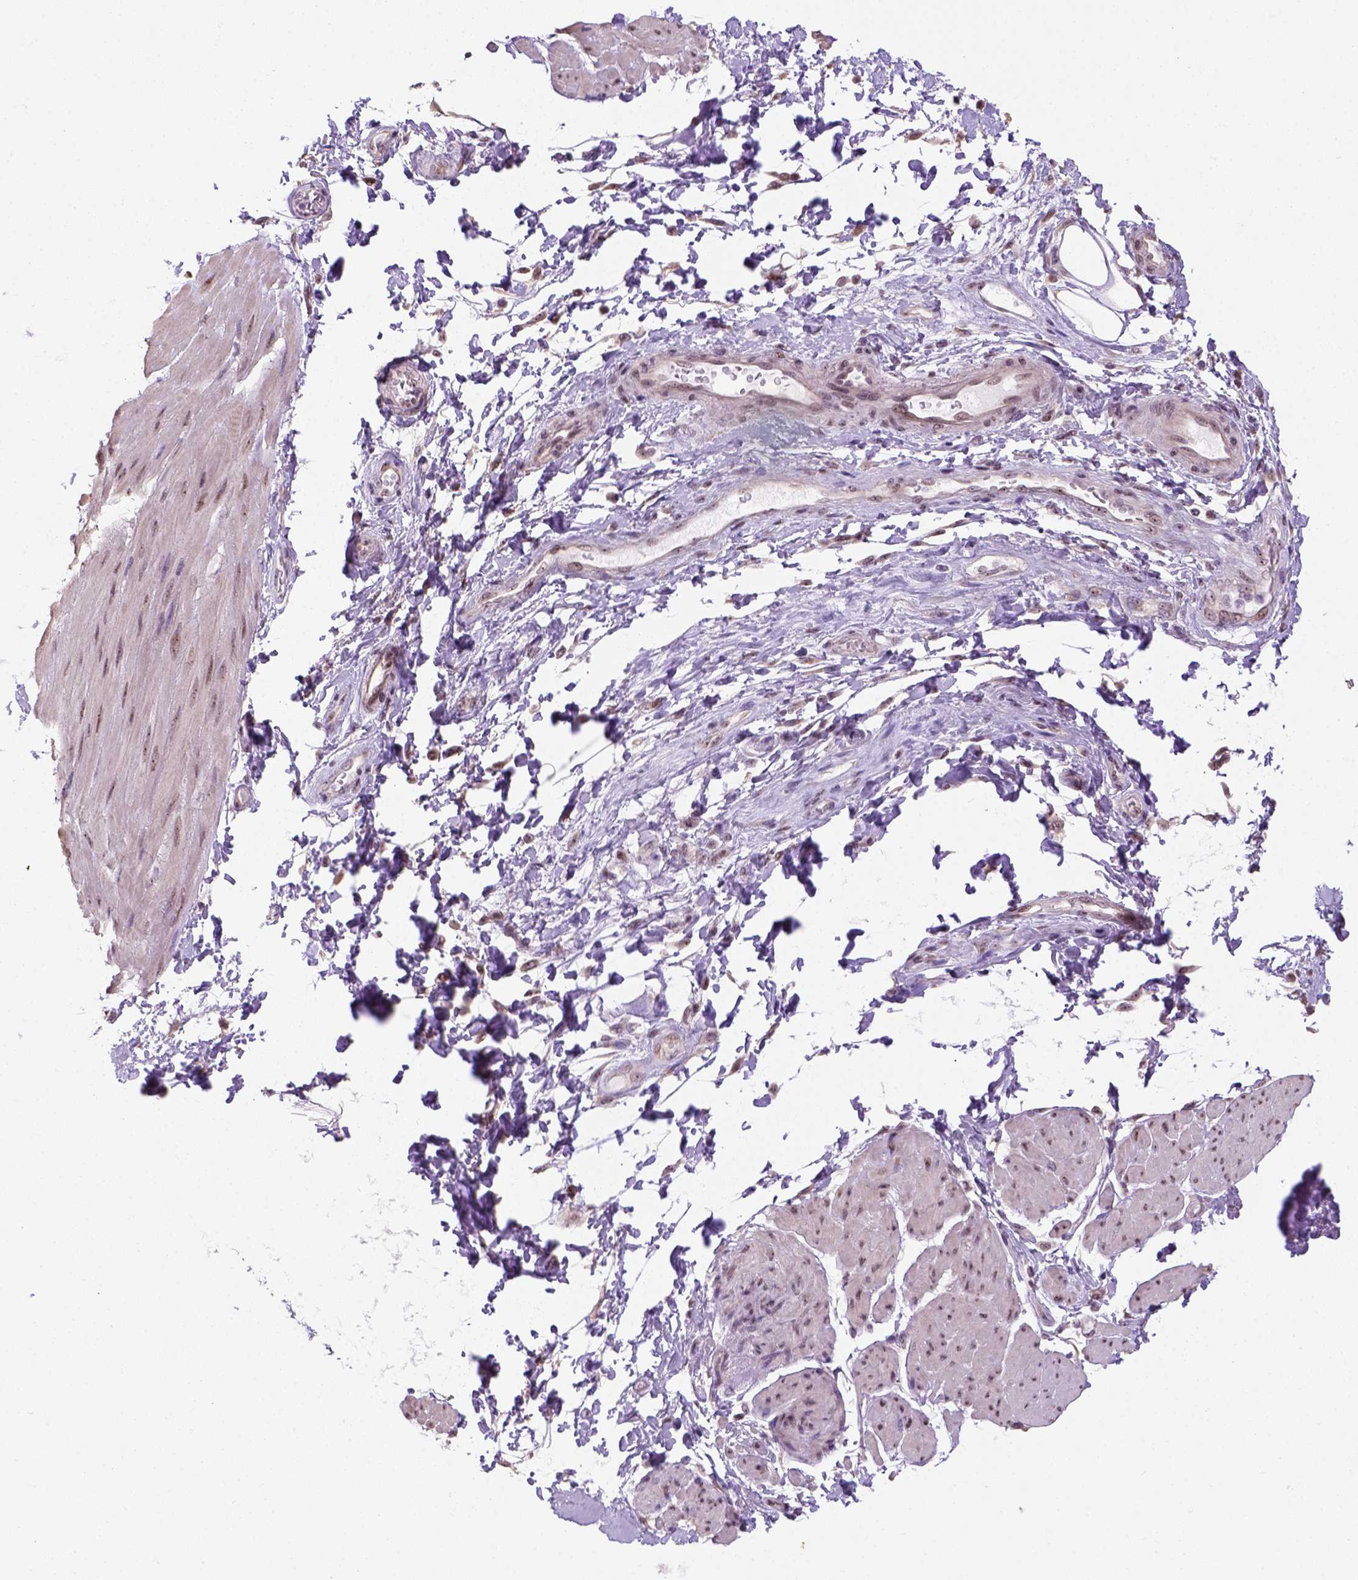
{"staining": {"intensity": "negative", "quantity": "none", "location": "none"}, "tissue": "adipose tissue", "cell_type": "Adipocytes", "image_type": "normal", "snomed": [{"axis": "morphology", "description": "Normal tissue, NOS"}, {"axis": "topography", "description": "Urinary bladder"}, {"axis": "topography", "description": "Peripheral nerve tissue"}], "caption": "Image shows no protein expression in adipocytes of unremarkable adipose tissue. (Brightfield microscopy of DAB (3,3'-diaminobenzidine) immunohistochemistry at high magnification).", "gene": "DDX50", "patient": {"sex": "female", "age": 60}}